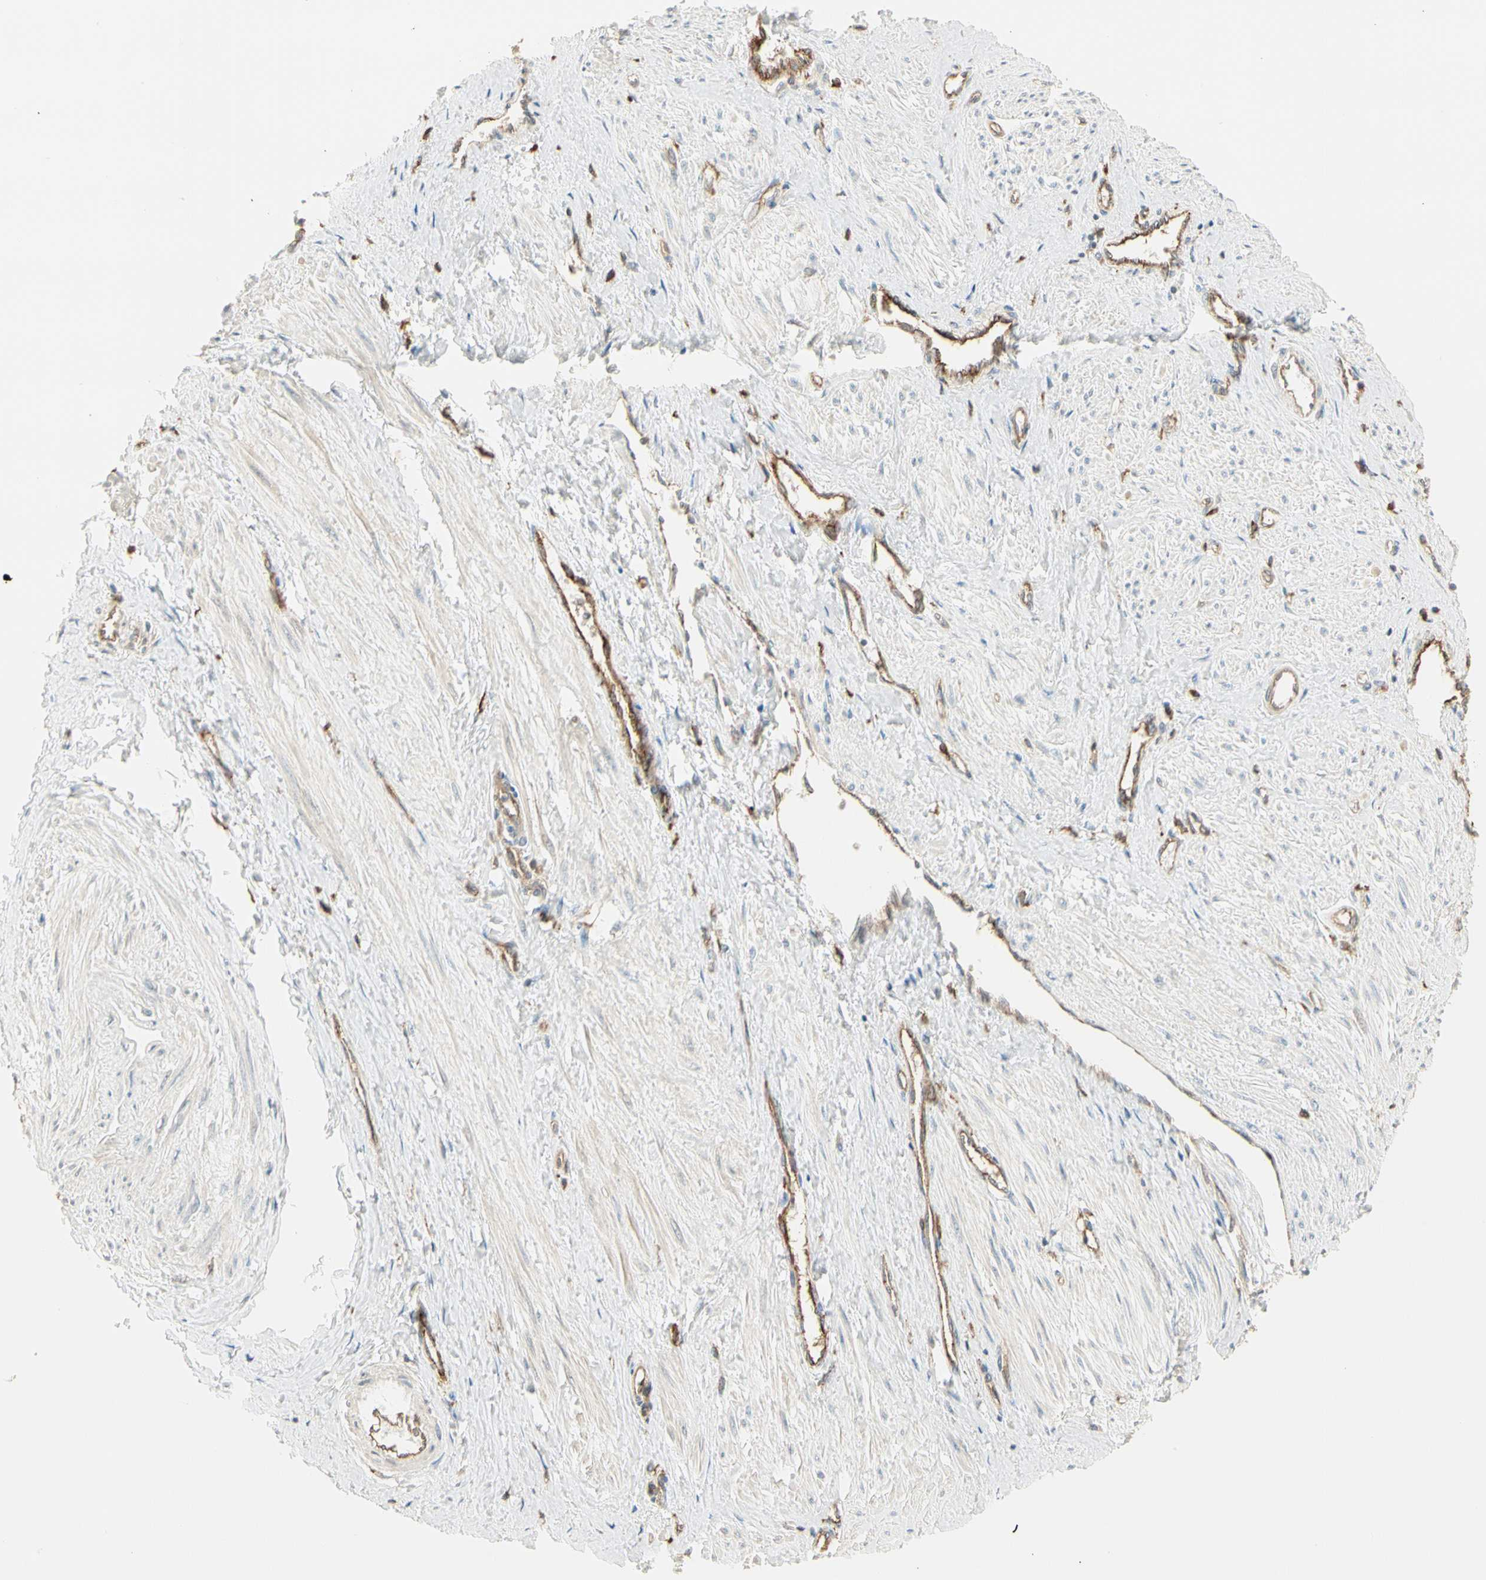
{"staining": {"intensity": "weak", "quantity": "<25%", "location": "cytoplasmic/membranous"}, "tissue": "smooth muscle", "cell_type": "Smooth muscle cells", "image_type": "normal", "snomed": [{"axis": "morphology", "description": "Normal tissue, NOS"}, {"axis": "topography", "description": "Smooth muscle"}, {"axis": "topography", "description": "Uterus"}], "caption": "The micrograph shows no significant positivity in smooth muscle cells of smooth muscle. (DAB immunohistochemistry visualized using brightfield microscopy, high magnification).", "gene": "AGFG1", "patient": {"sex": "female", "age": 39}}